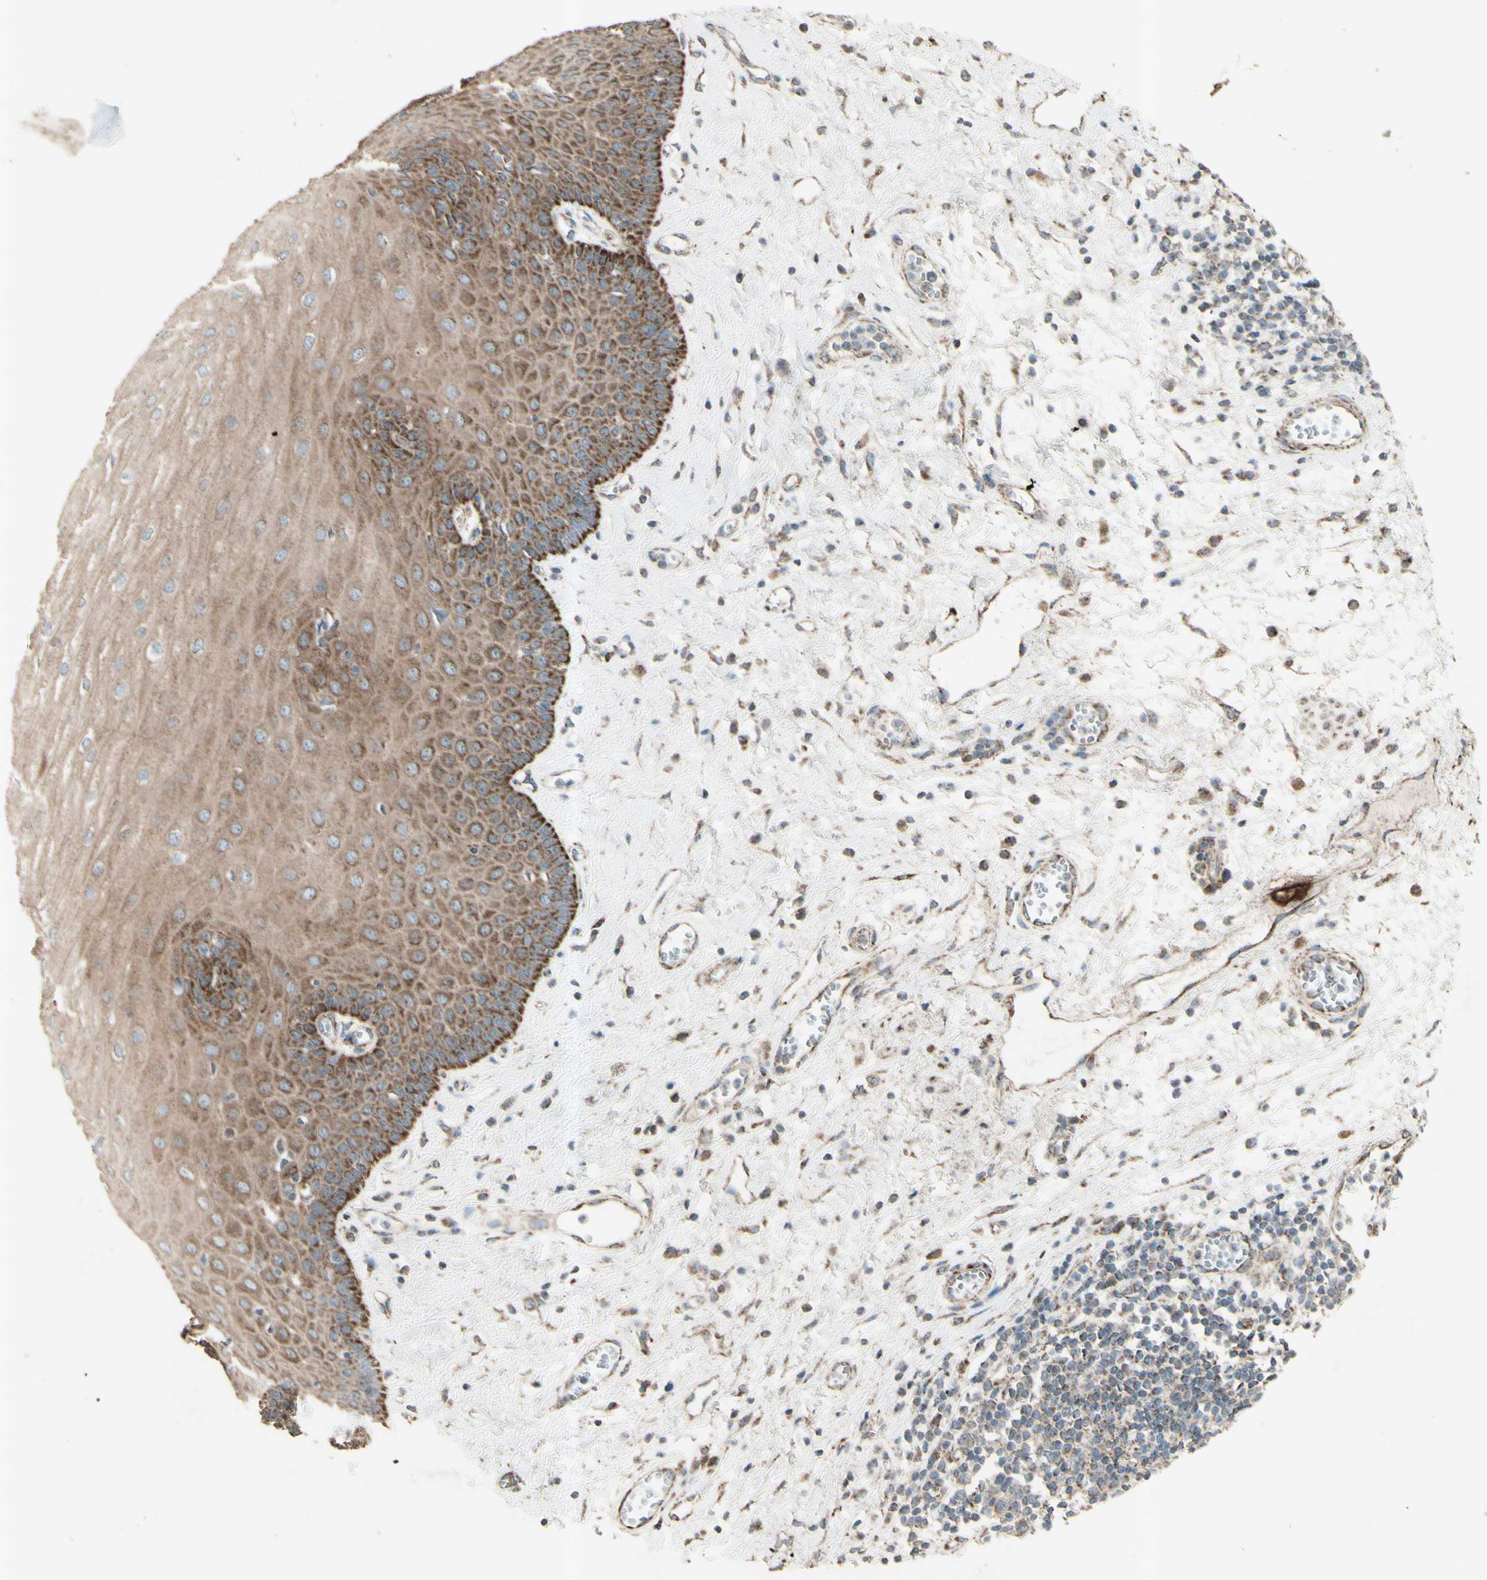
{"staining": {"intensity": "strong", "quantity": ">75%", "location": "cytoplasmic/membranous"}, "tissue": "esophagus", "cell_type": "Squamous epithelial cells", "image_type": "normal", "snomed": [{"axis": "morphology", "description": "Normal tissue, NOS"}, {"axis": "morphology", "description": "Squamous cell carcinoma, NOS"}, {"axis": "topography", "description": "Esophagus"}], "caption": "A histopathology image showing strong cytoplasmic/membranous staining in about >75% of squamous epithelial cells in unremarkable esophagus, as visualized by brown immunohistochemical staining.", "gene": "RHOT1", "patient": {"sex": "male", "age": 65}}